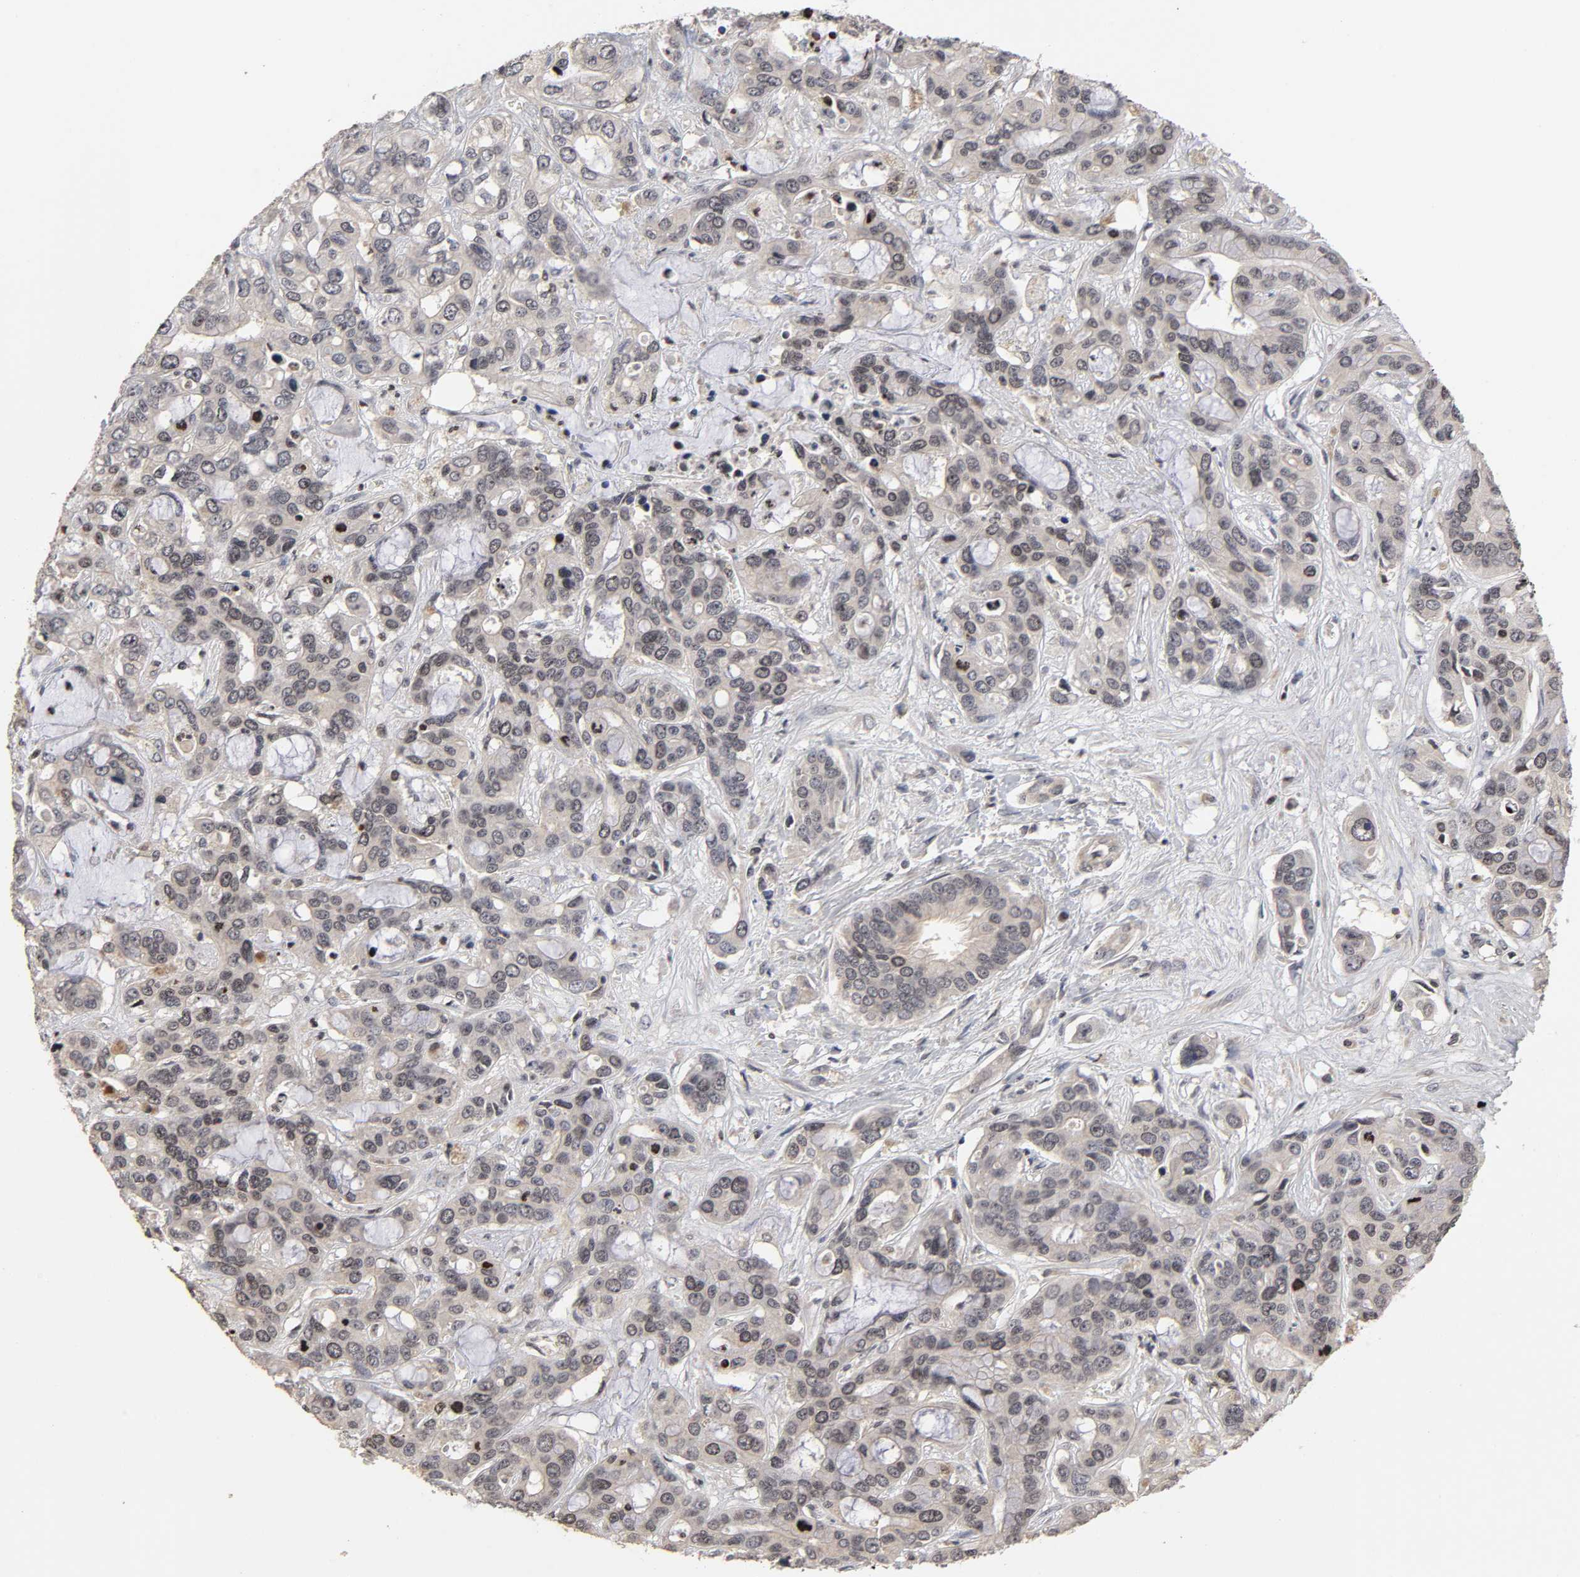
{"staining": {"intensity": "negative", "quantity": "none", "location": "none"}, "tissue": "liver cancer", "cell_type": "Tumor cells", "image_type": "cancer", "snomed": [{"axis": "morphology", "description": "Cholangiocarcinoma"}, {"axis": "topography", "description": "Liver"}], "caption": "Immunohistochemical staining of liver cholangiocarcinoma shows no significant expression in tumor cells. (DAB (3,3'-diaminobenzidine) IHC, high magnification).", "gene": "ZNF473", "patient": {"sex": "female", "age": 65}}